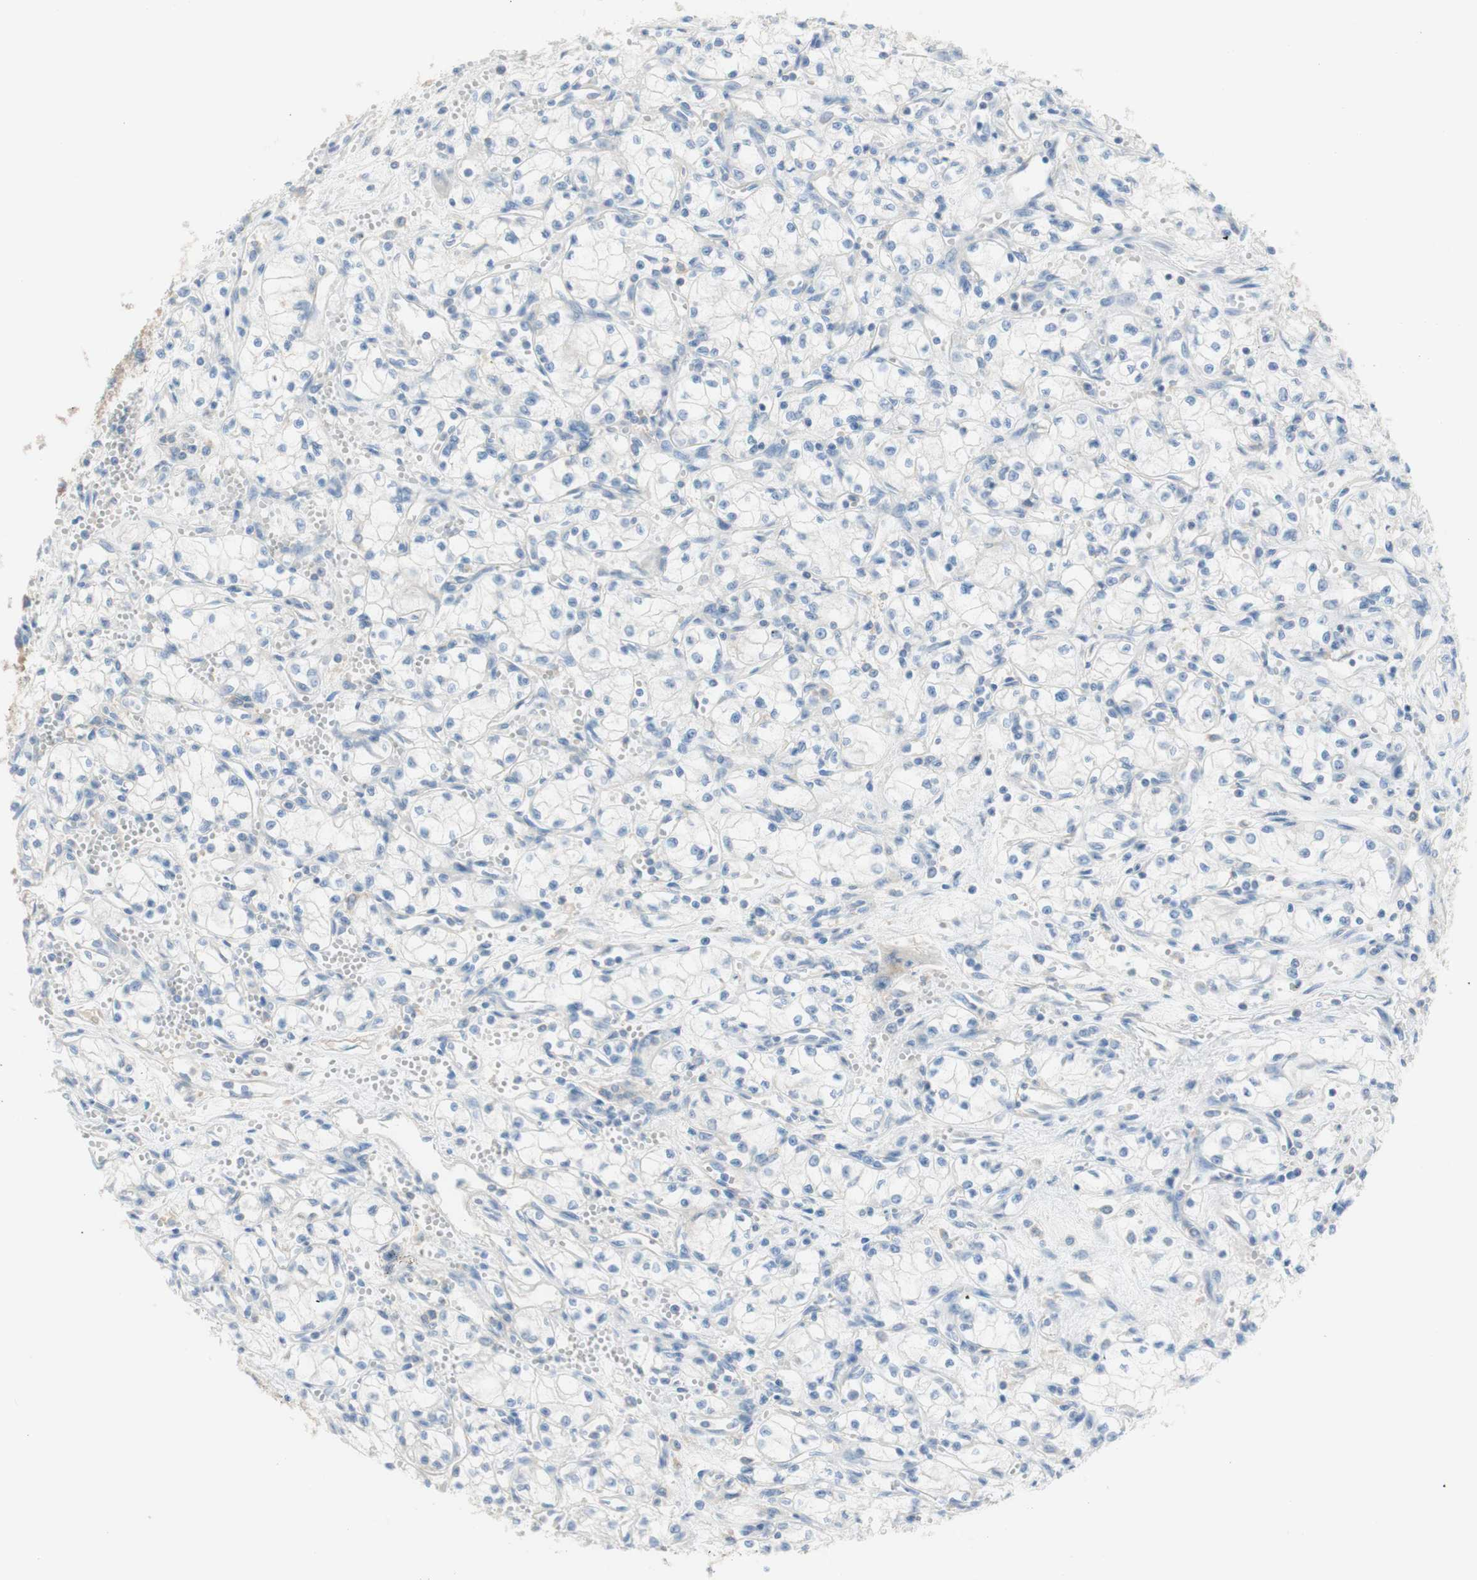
{"staining": {"intensity": "negative", "quantity": "none", "location": "none"}, "tissue": "renal cancer", "cell_type": "Tumor cells", "image_type": "cancer", "snomed": [{"axis": "morphology", "description": "Normal tissue, NOS"}, {"axis": "morphology", "description": "Adenocarcinoma, NOS"}, {"axis": "topography", "description": "Kidney"}], "caption": "Renal cancer stained for a protein using immunohistochemistry (IHC) displays no expression tumor cells.", "gene": "ATP2B1", "patient": {"sex": "male", "age": 59}}